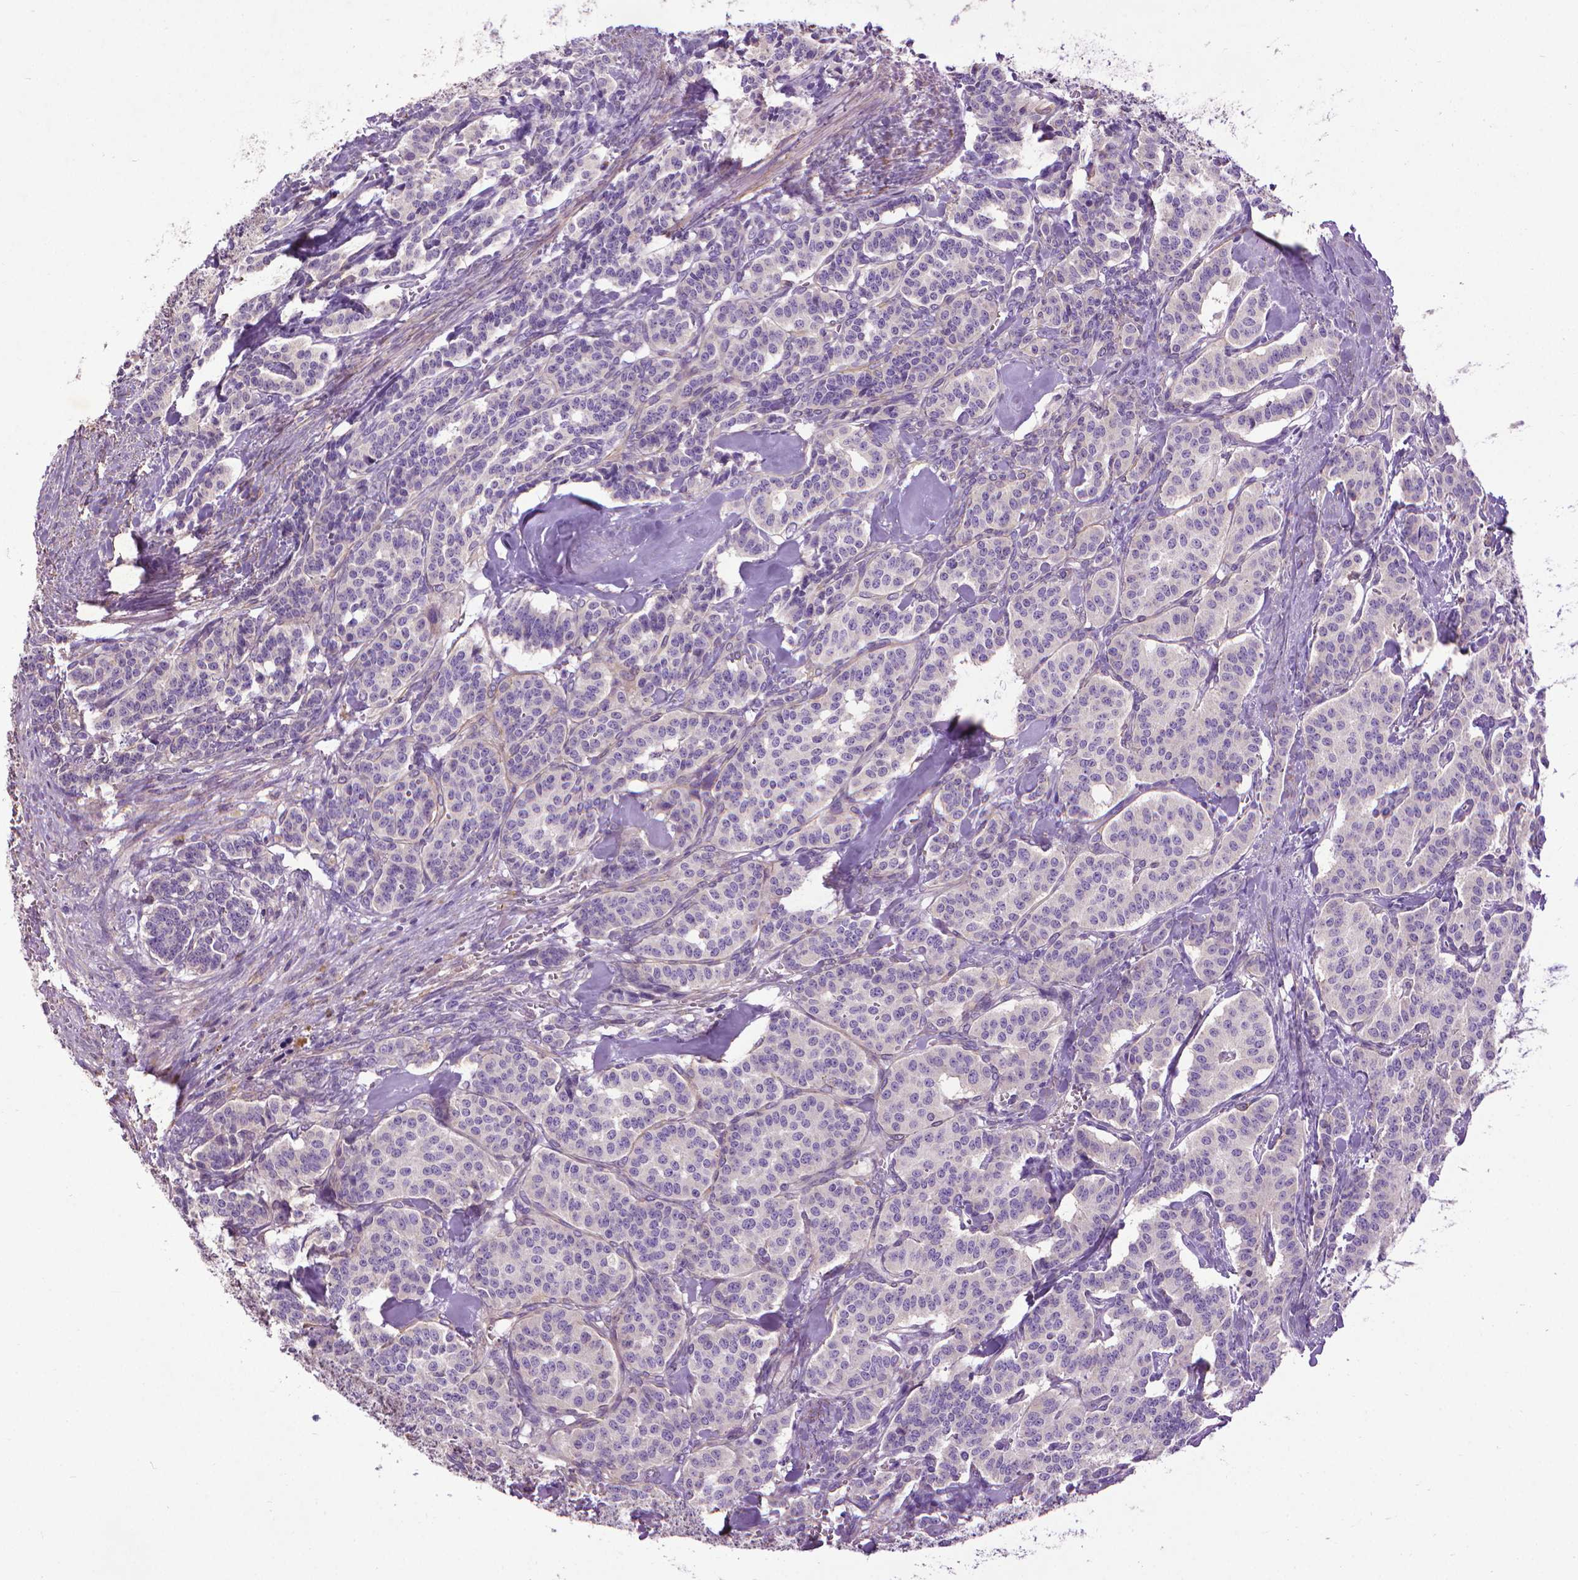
{"staining": {"intensity": "negative", "quantity": "none", "location": "none"}, "tissue": "carcinoid", "cell_type": "Tumor cells", "image_type": "cancer", "snomed": [{"axis": "morphology", "description": "Normal tissue, NOS"}, {"axis": "morphology", "description": "Carcinoid, malignant, NOS"}, {"axis": "topography", "description": "Lung"}], "caption": "Carcinoid was stained to show a protein in brown. There is no significant expression in tumor cells.", "gene": "AQP10", "patient": {"sex": "female", "age": 46}}